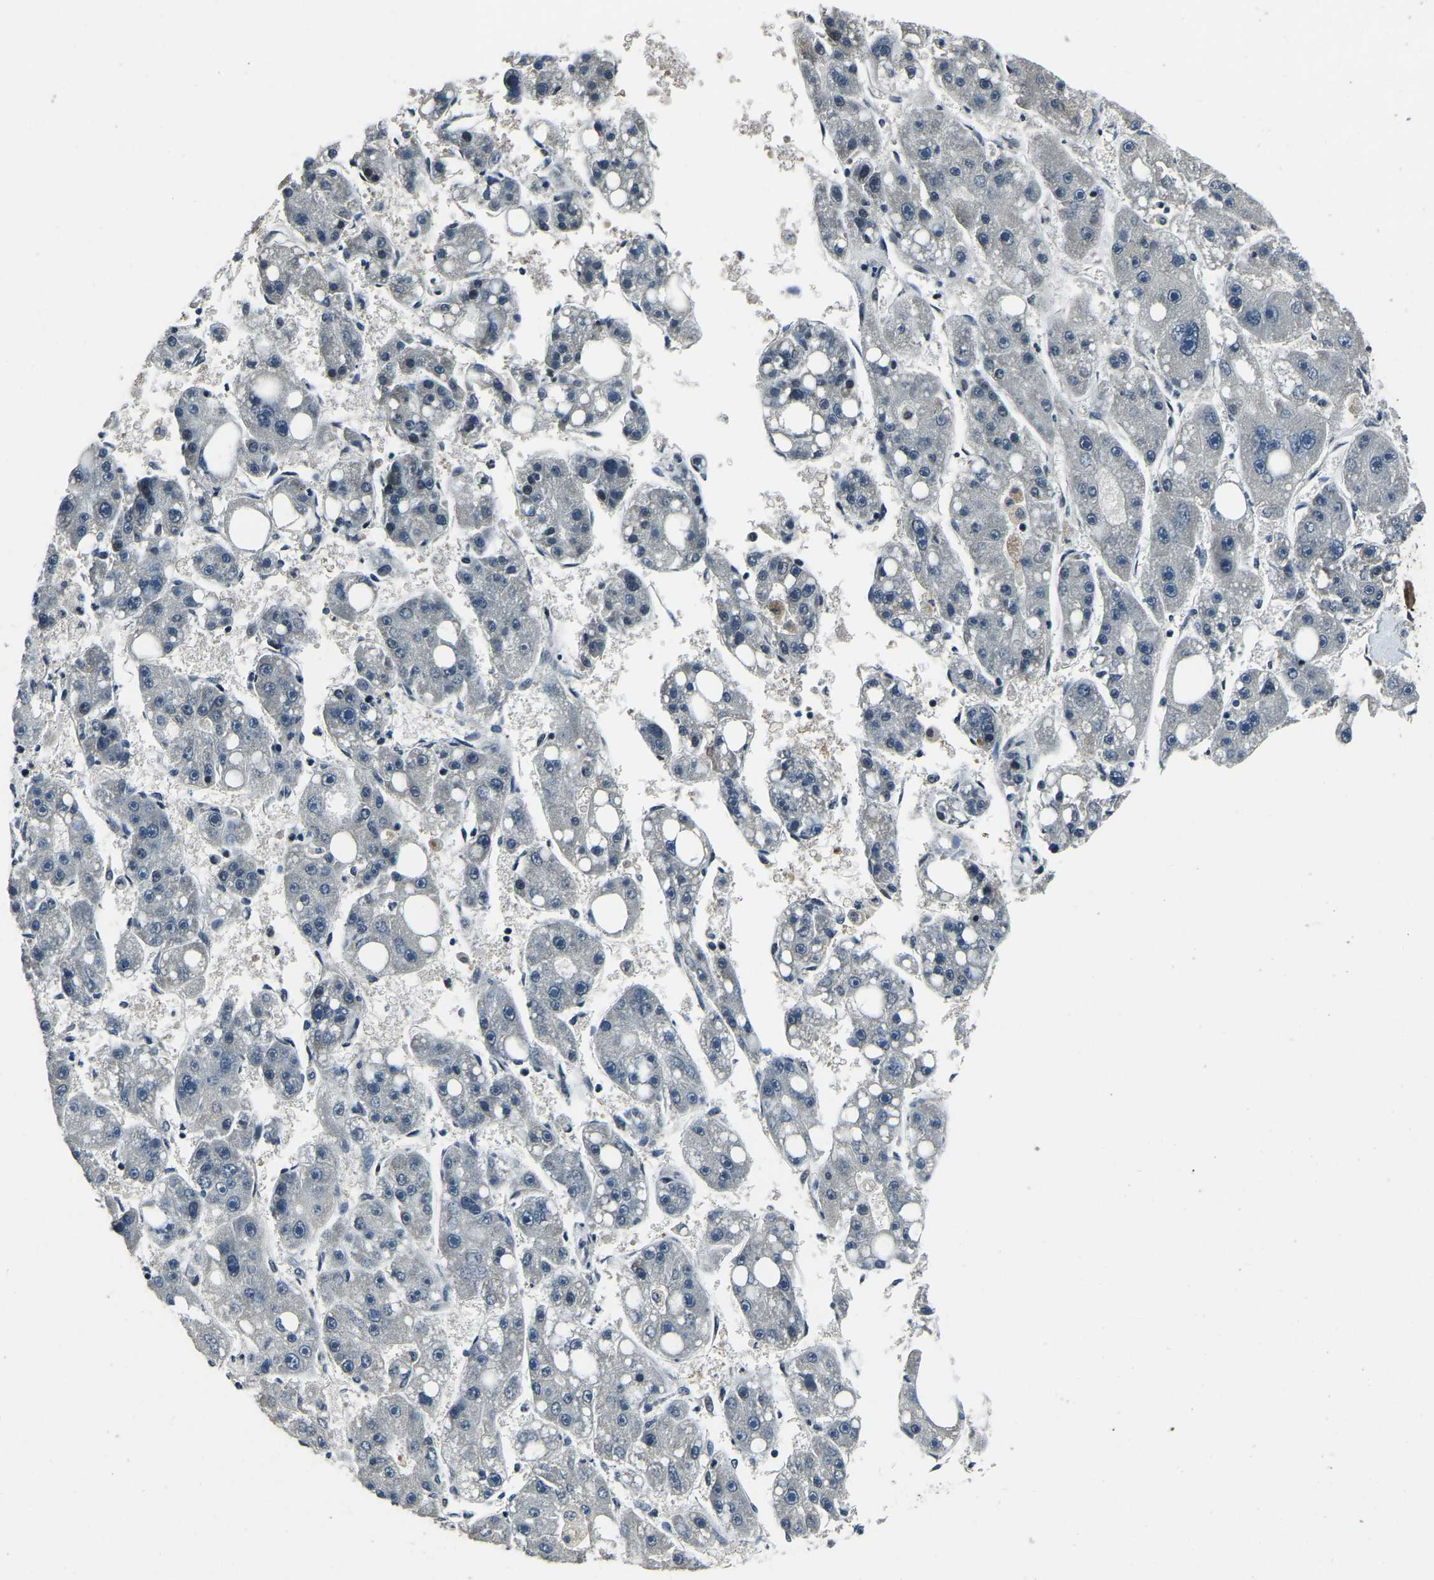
{"staining": {"intensity": "negative", "quantity": "none", "location": "none"}, "tissue": "liver cancer", "cell_type": "Tumor cells", "image_type": "cancer", "snomed": [{"axis": "morphology", "description": "Carcinoma, Hepatocellular, NOS"}, {"axis": "topography", "description": "Liver"}], "caption": "Liver cancer was stained to show a protein in brown. There is no significant staining in tumor cells.", "gene": "ANKIB1", "patient": {"sex": "female", "age": 61}}